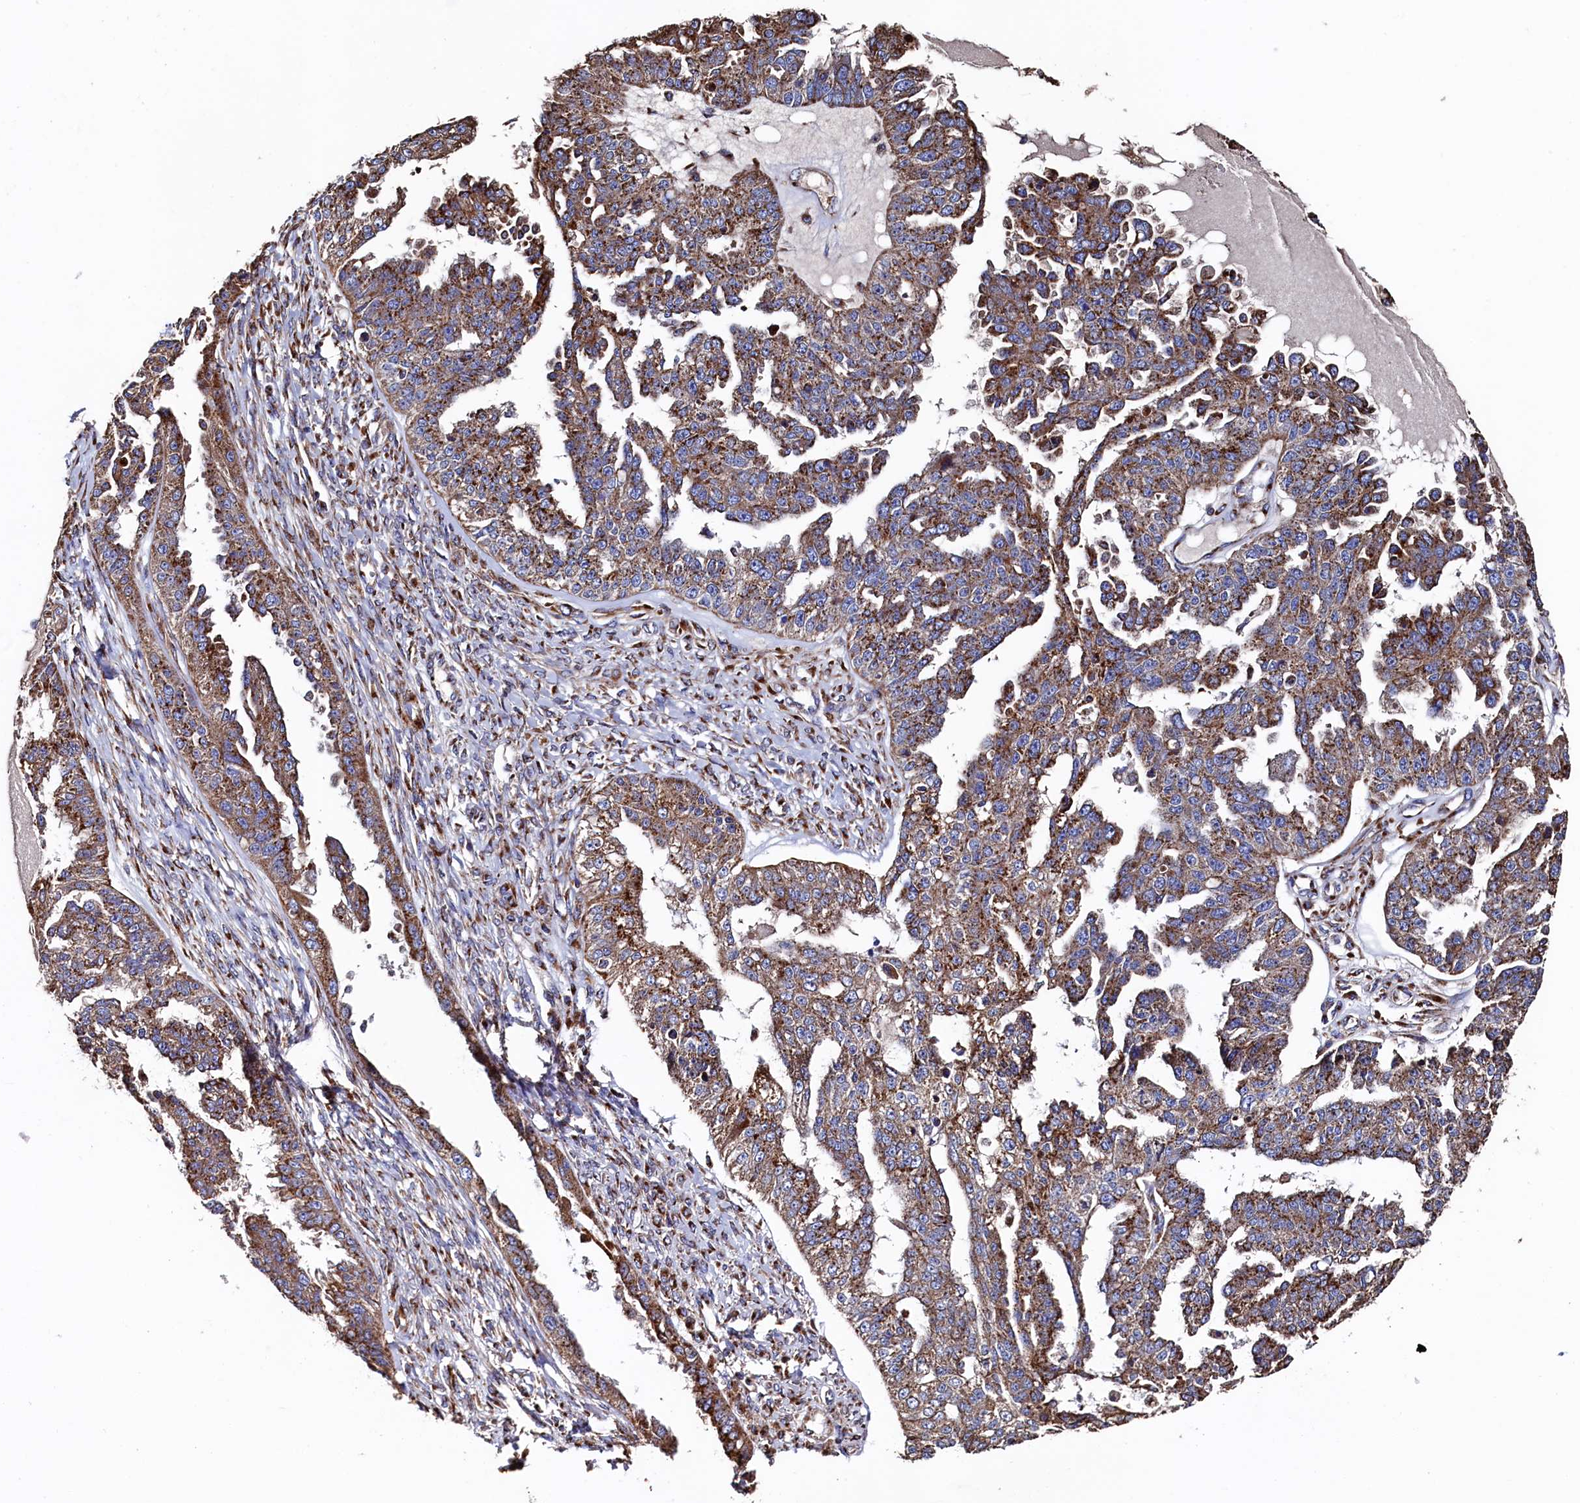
{"staining": {"intensity": "strong", "quantity": ">75%", "location": "cytoplasmic/membranous"}, "tissue": "ovarian cancer", "cell_type": "Tumor cells", "image_type": "cancer", "snomed": [{"axis": "morphology", "description": "Cystadenocarcinoma, serous, NOS"}, {"axis": "topography", "description": "Ovary"}], "caption": "Serous cystadenocarcinoma (ovarian) tissue exhibits strong cytoplasmic/membranous staining in about >75% of tumor cells, visualized by immunohistochemistry. (IHC, brightfield microscopy, high magnification).", "gene": "PRRC1", "patient": {"sex": "female", "age": 58}}